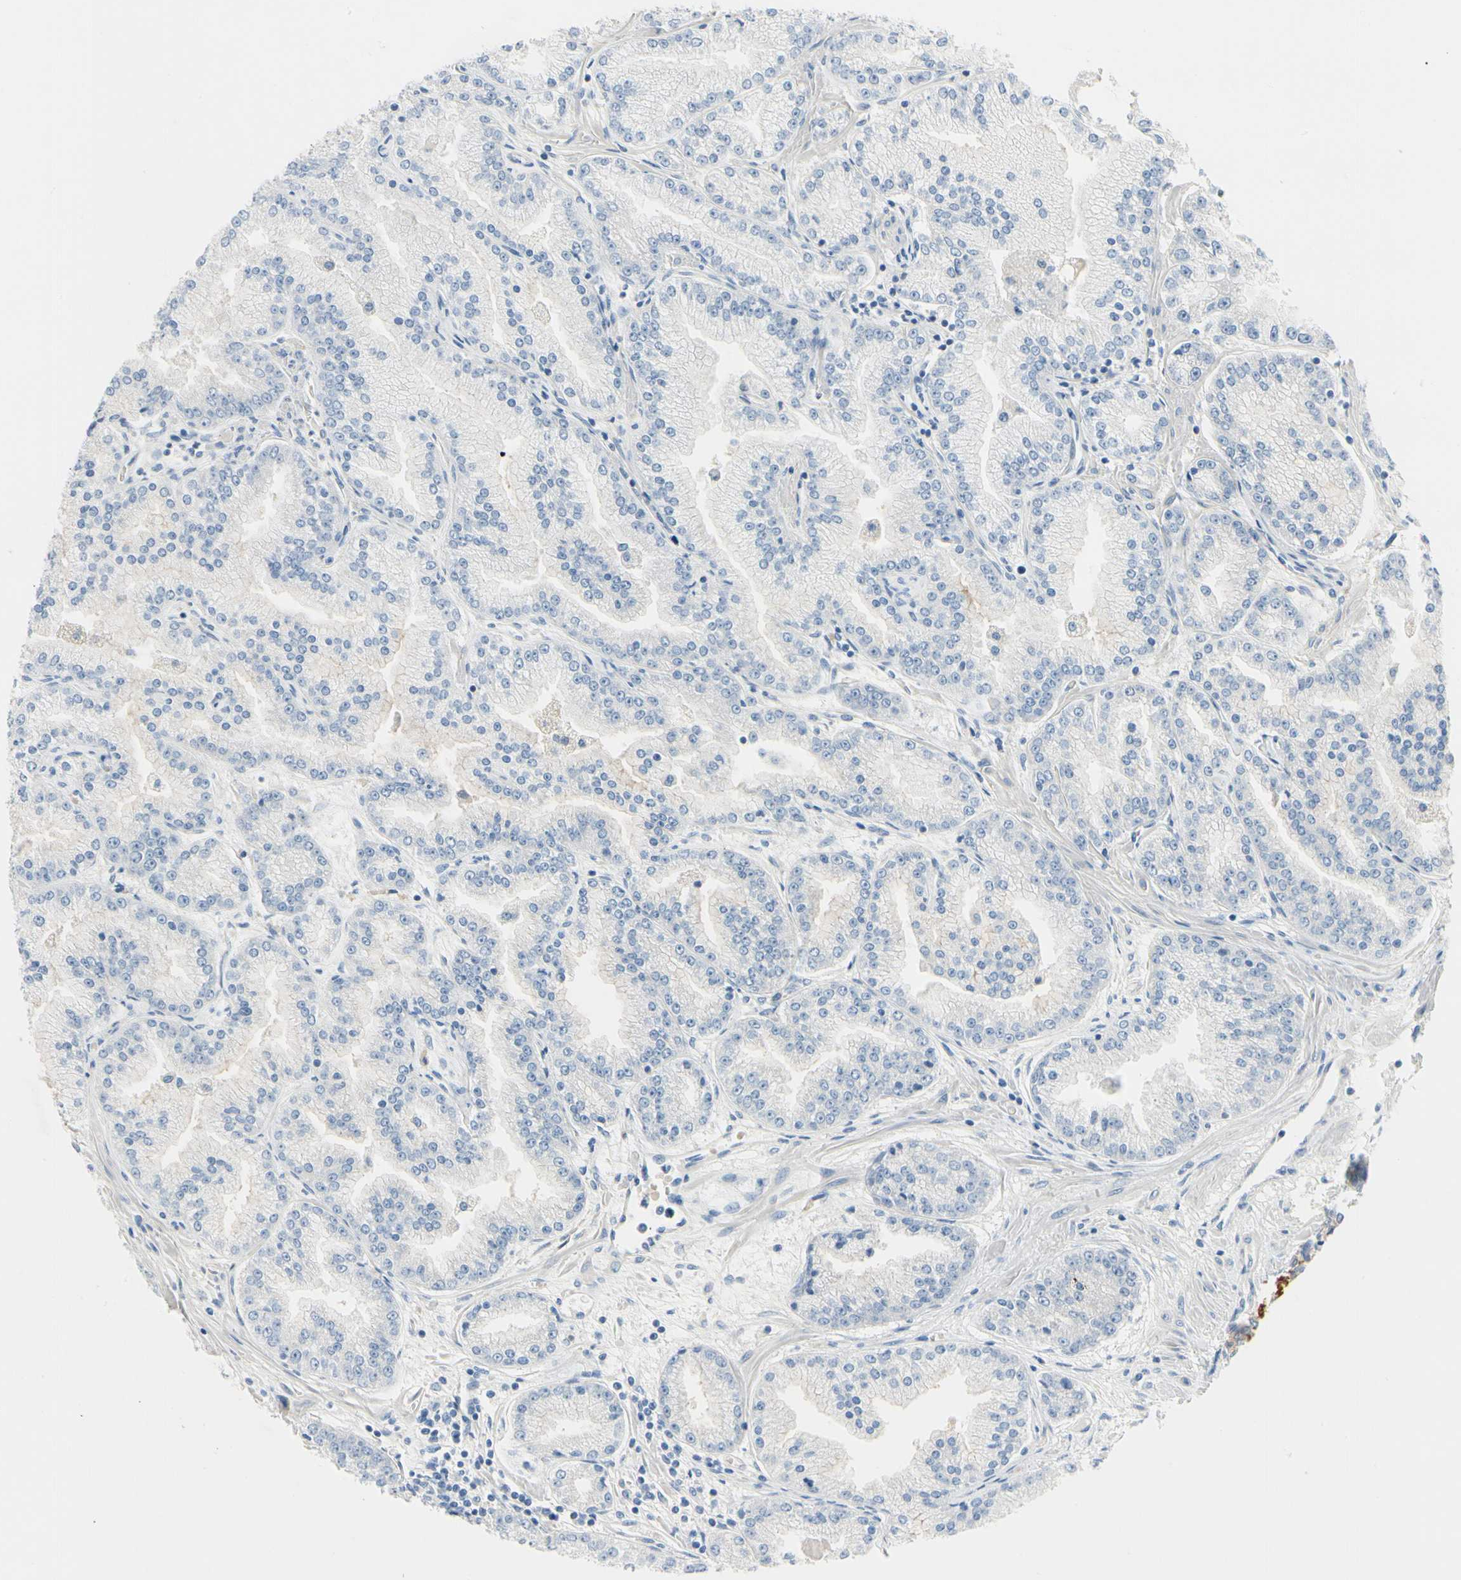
{"staining": {"intensity": "negative", "quantity": "none", "location": "none"}, "tissue": "prostate cancer", "cell_type": "Tumor cells", "image_type": "cancer", "snomed": [{"axis": "morphology", "description": "Adenocarcinoma, High grade"}, {"axis": "topography", "description": "Prostate"}], "caption": "High power microscopy histopathology image of an IHC image of adenocarcinoma (high-grade) (prostate), revealing no significant staining in tumor cells. (DAB immunohistochemistry visualized using brightfield microscopy, high magnification).", "gene": "MARK1", "patient": {"sex": "male", "age": 61}}